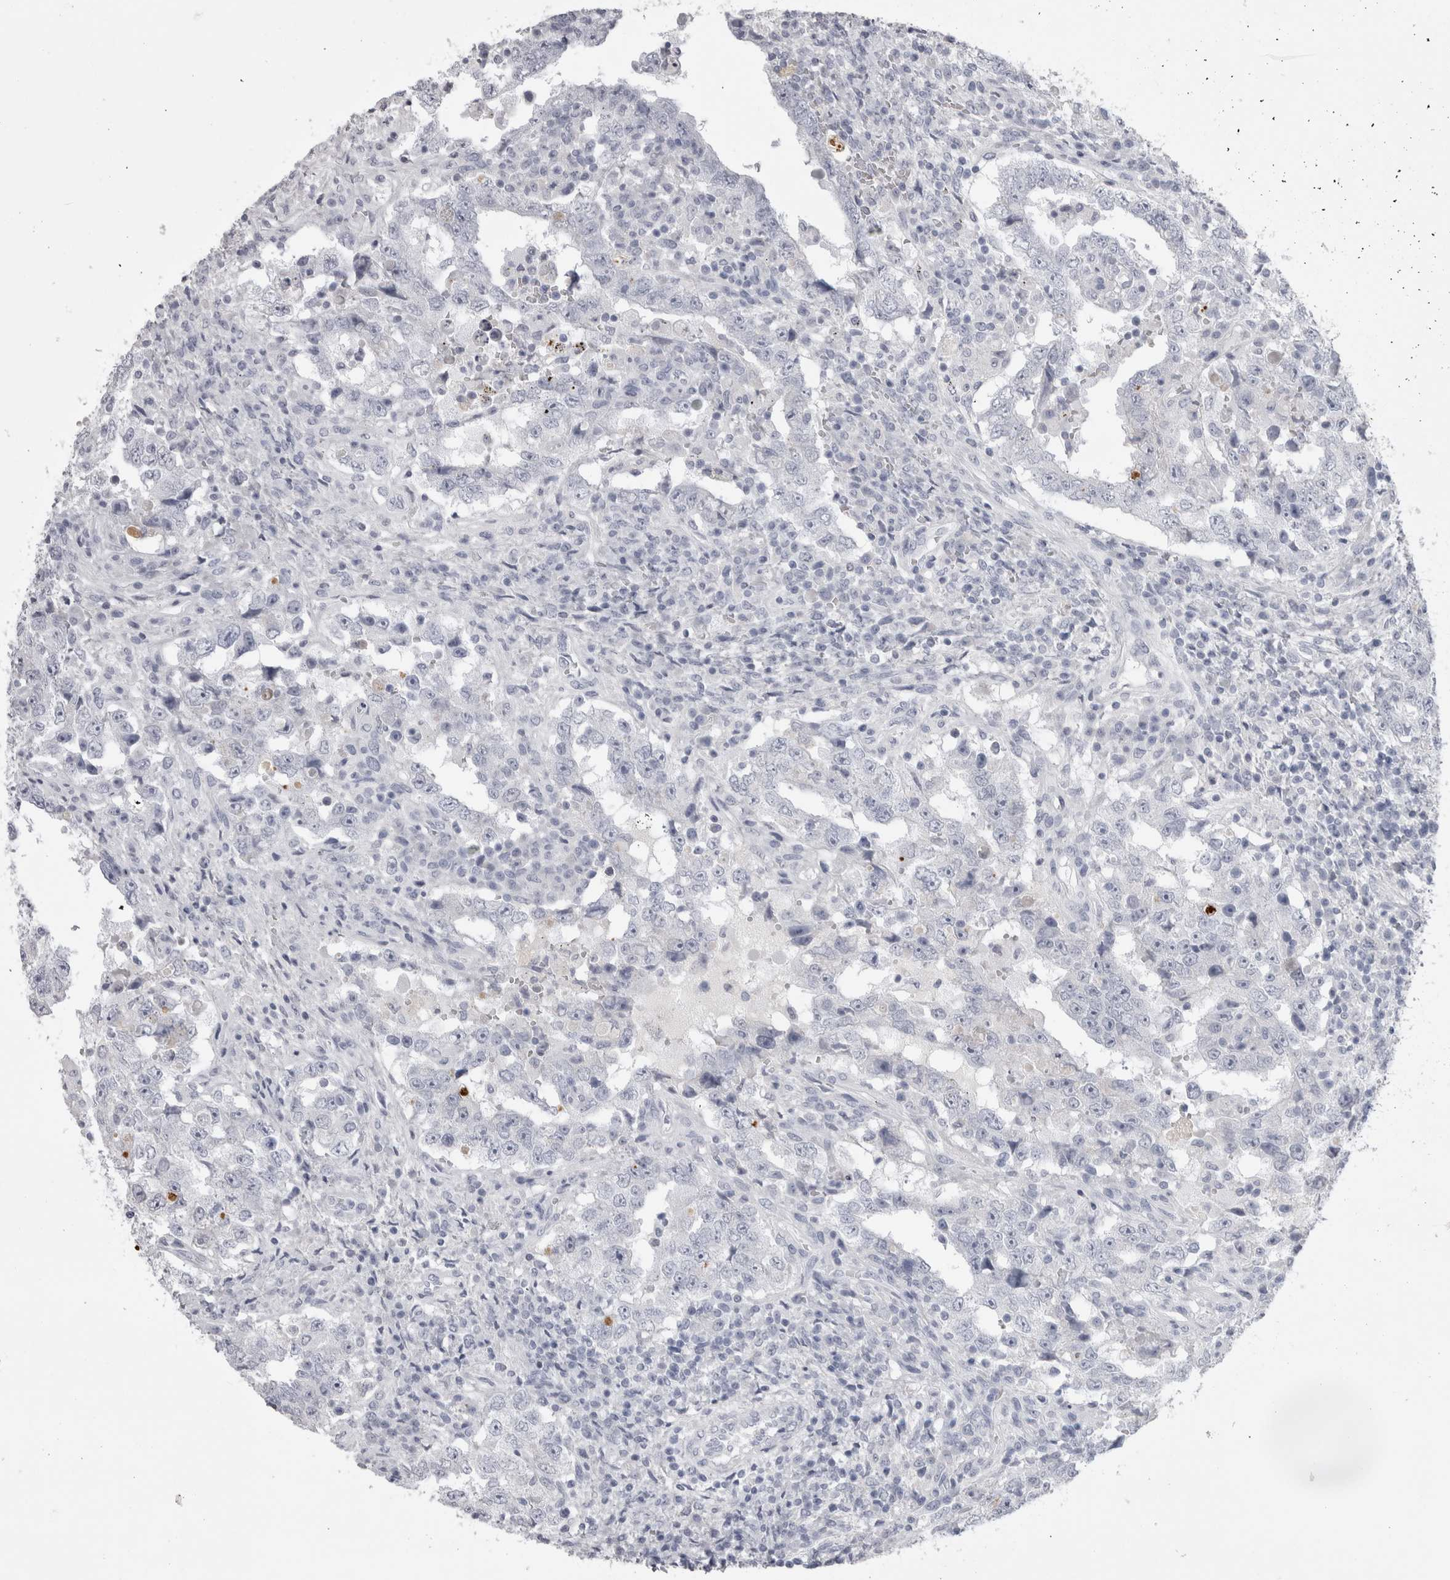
{"staining": {"intensity": "negative", "quantity": "none", "location": "none"}, "tissue": "testis cancer", "cell_type": "Tumor cells", "image_type": "cancer", "snomed": [{"axis": "morphology", "description": "Carcinoma, Embryonal, NOS"}, {"axis": "topography", "description": "Testis"}], "caption": "Protein analysis of testis embryonal carcinoma demonstrates no significant staining in tumor cells.", "gene": "ADAM2", "patient": {"sex": "male", "age": 26}}